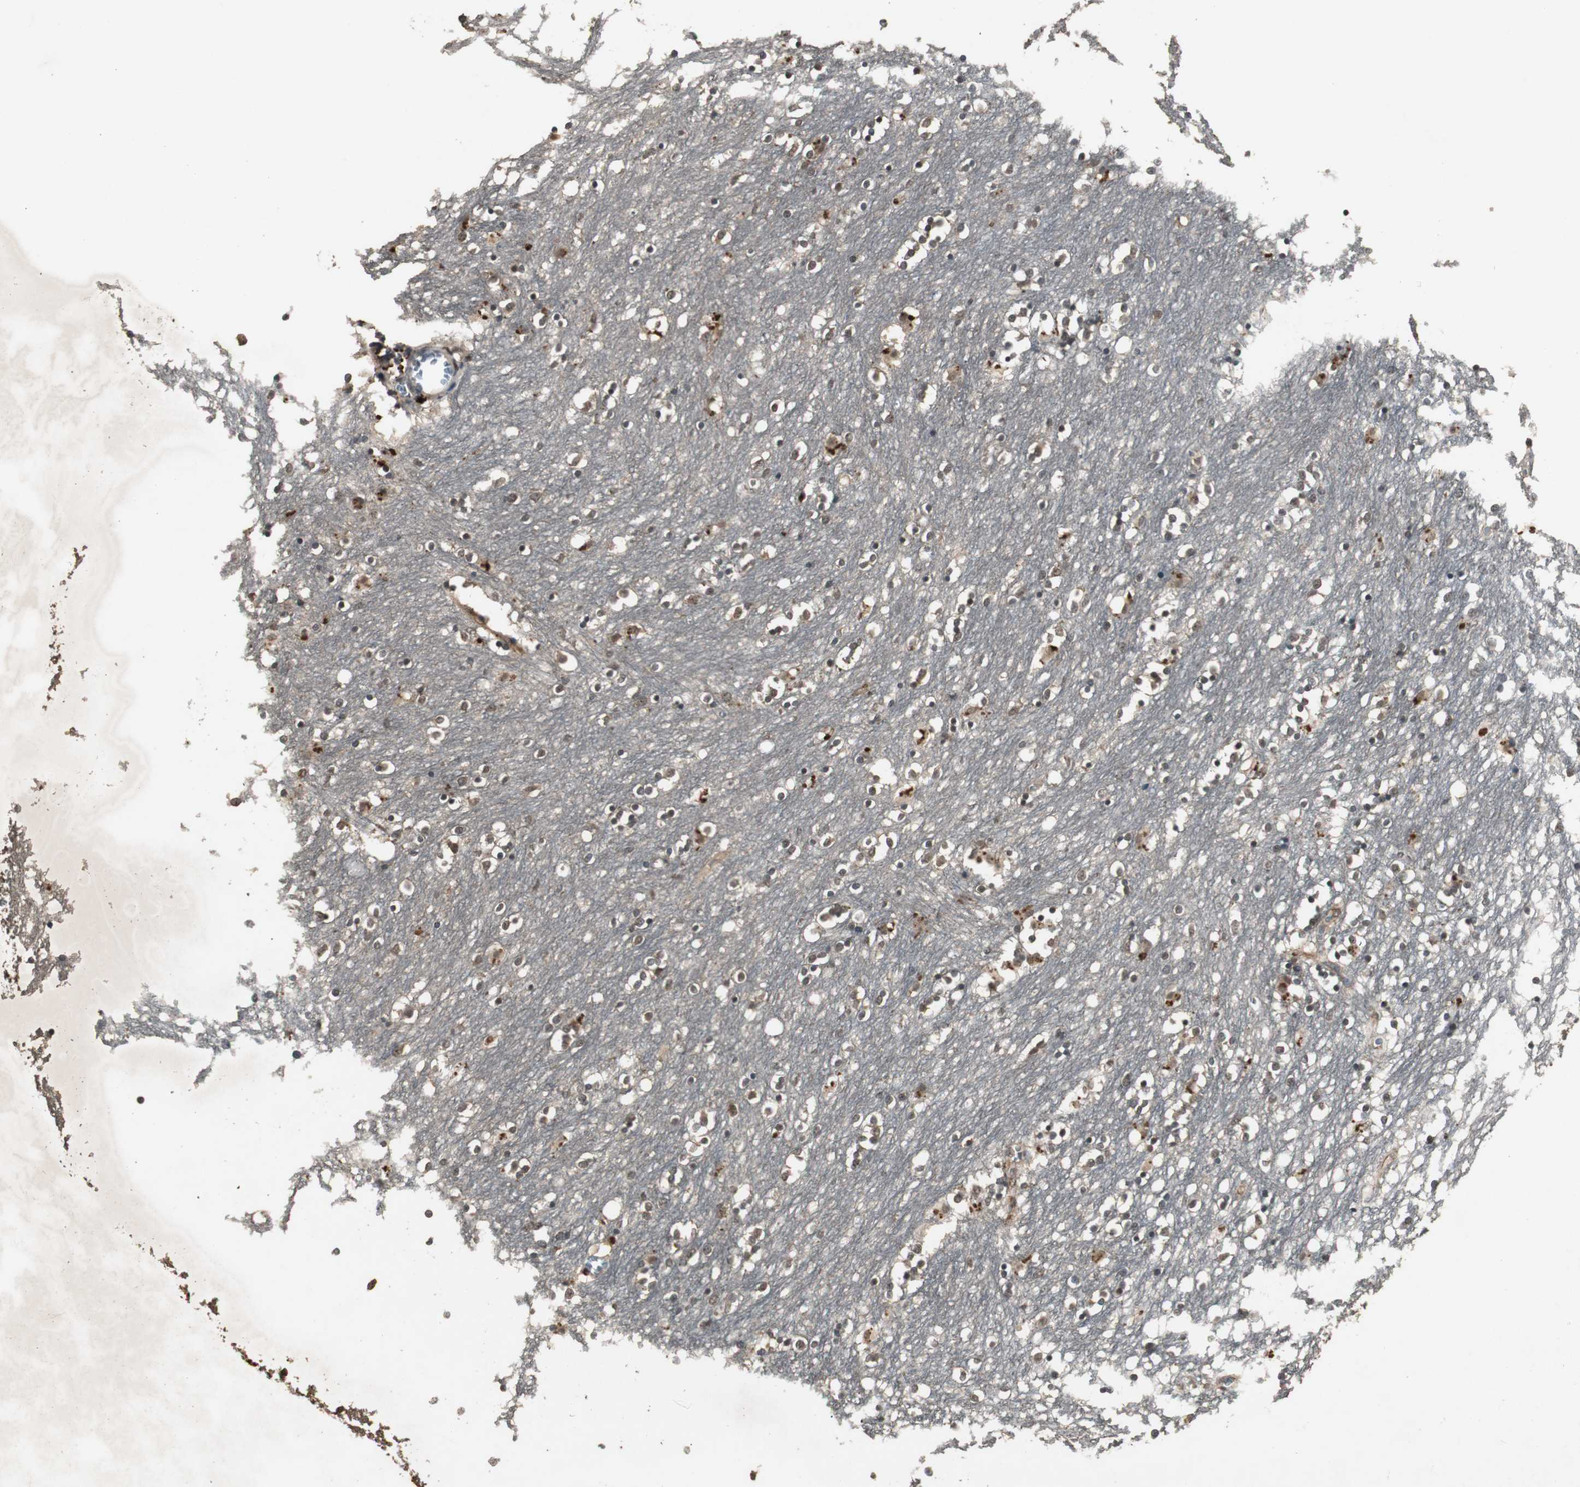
{"staining": {"intensity": "strong", "quantity": ">75%", "location": "cytoplasmic/membranous,nuclear"}, "tissue": "caudate", "cell_type": "Glial cells", "image_type": "normal", "snomed": [{"axis": "morphology", "description": "Normal tissue, NOS"}, {"axis": "topography", "description": "Lateral ventricle wall"}], "caption": "This is an image of immunohistochemistry (IHC) staining of unremarkable caudate, which shows strong staining in the cytoplasmic/membranous,nuclear of glial cells.", "gene": "EMX1", "patient": {"sex": "female", "age": 54}}